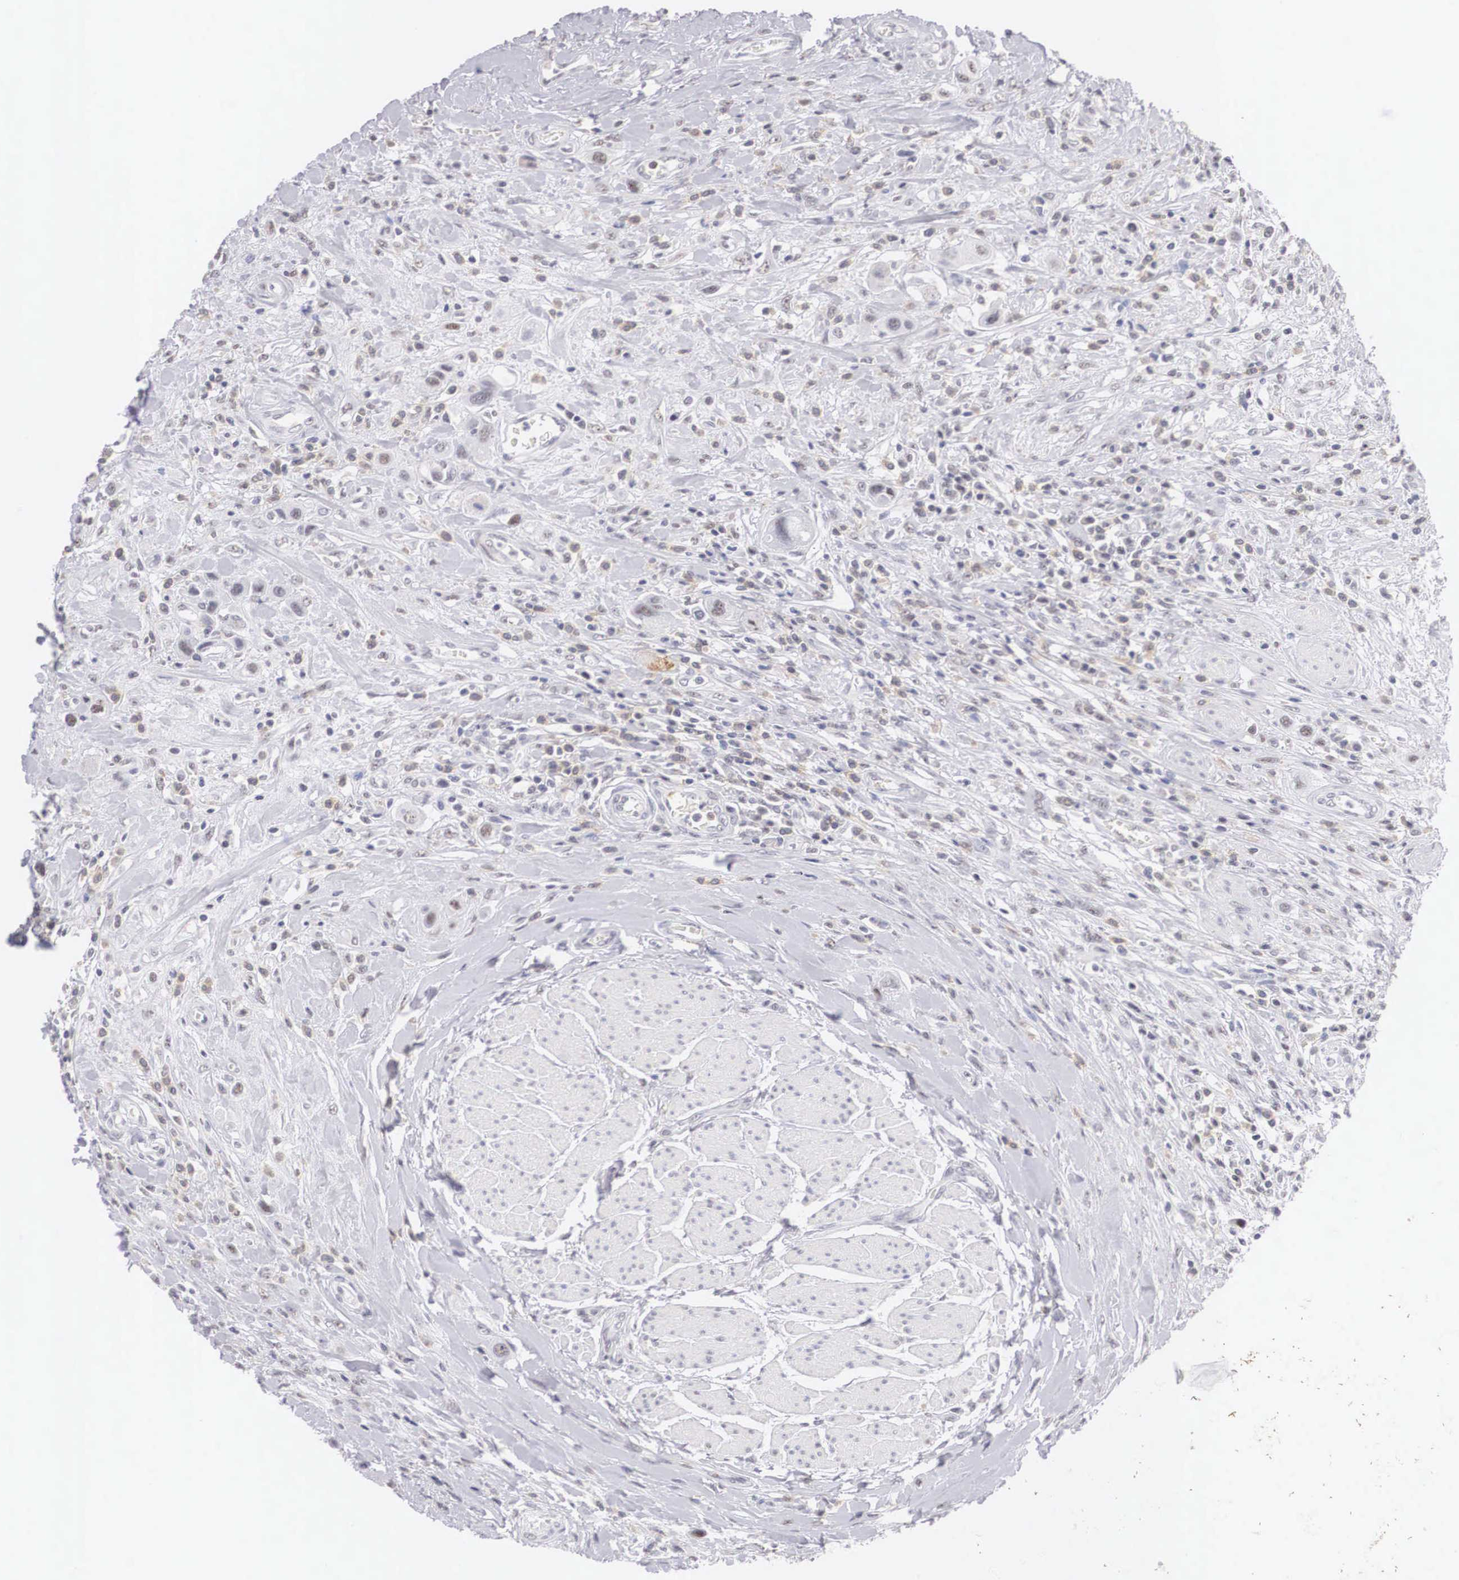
{"staining": {"intensity": "negative", "quantity": "none", "location": "none"}, "tissue": "urothelial cancer", "cell_type": "Tumor cells", "image_type": "cancer", "snomed": [{"axis": "morphology", "description": "Urothelial carcinoma, High grade"}, {"axis": "topography", "description": "Urinary bladder"}], "caption": "There is no significant expression in tumor cells of urothelial cancer.", "gene": "FAM47A", "patient": {"sex": "male", "age": 50}}